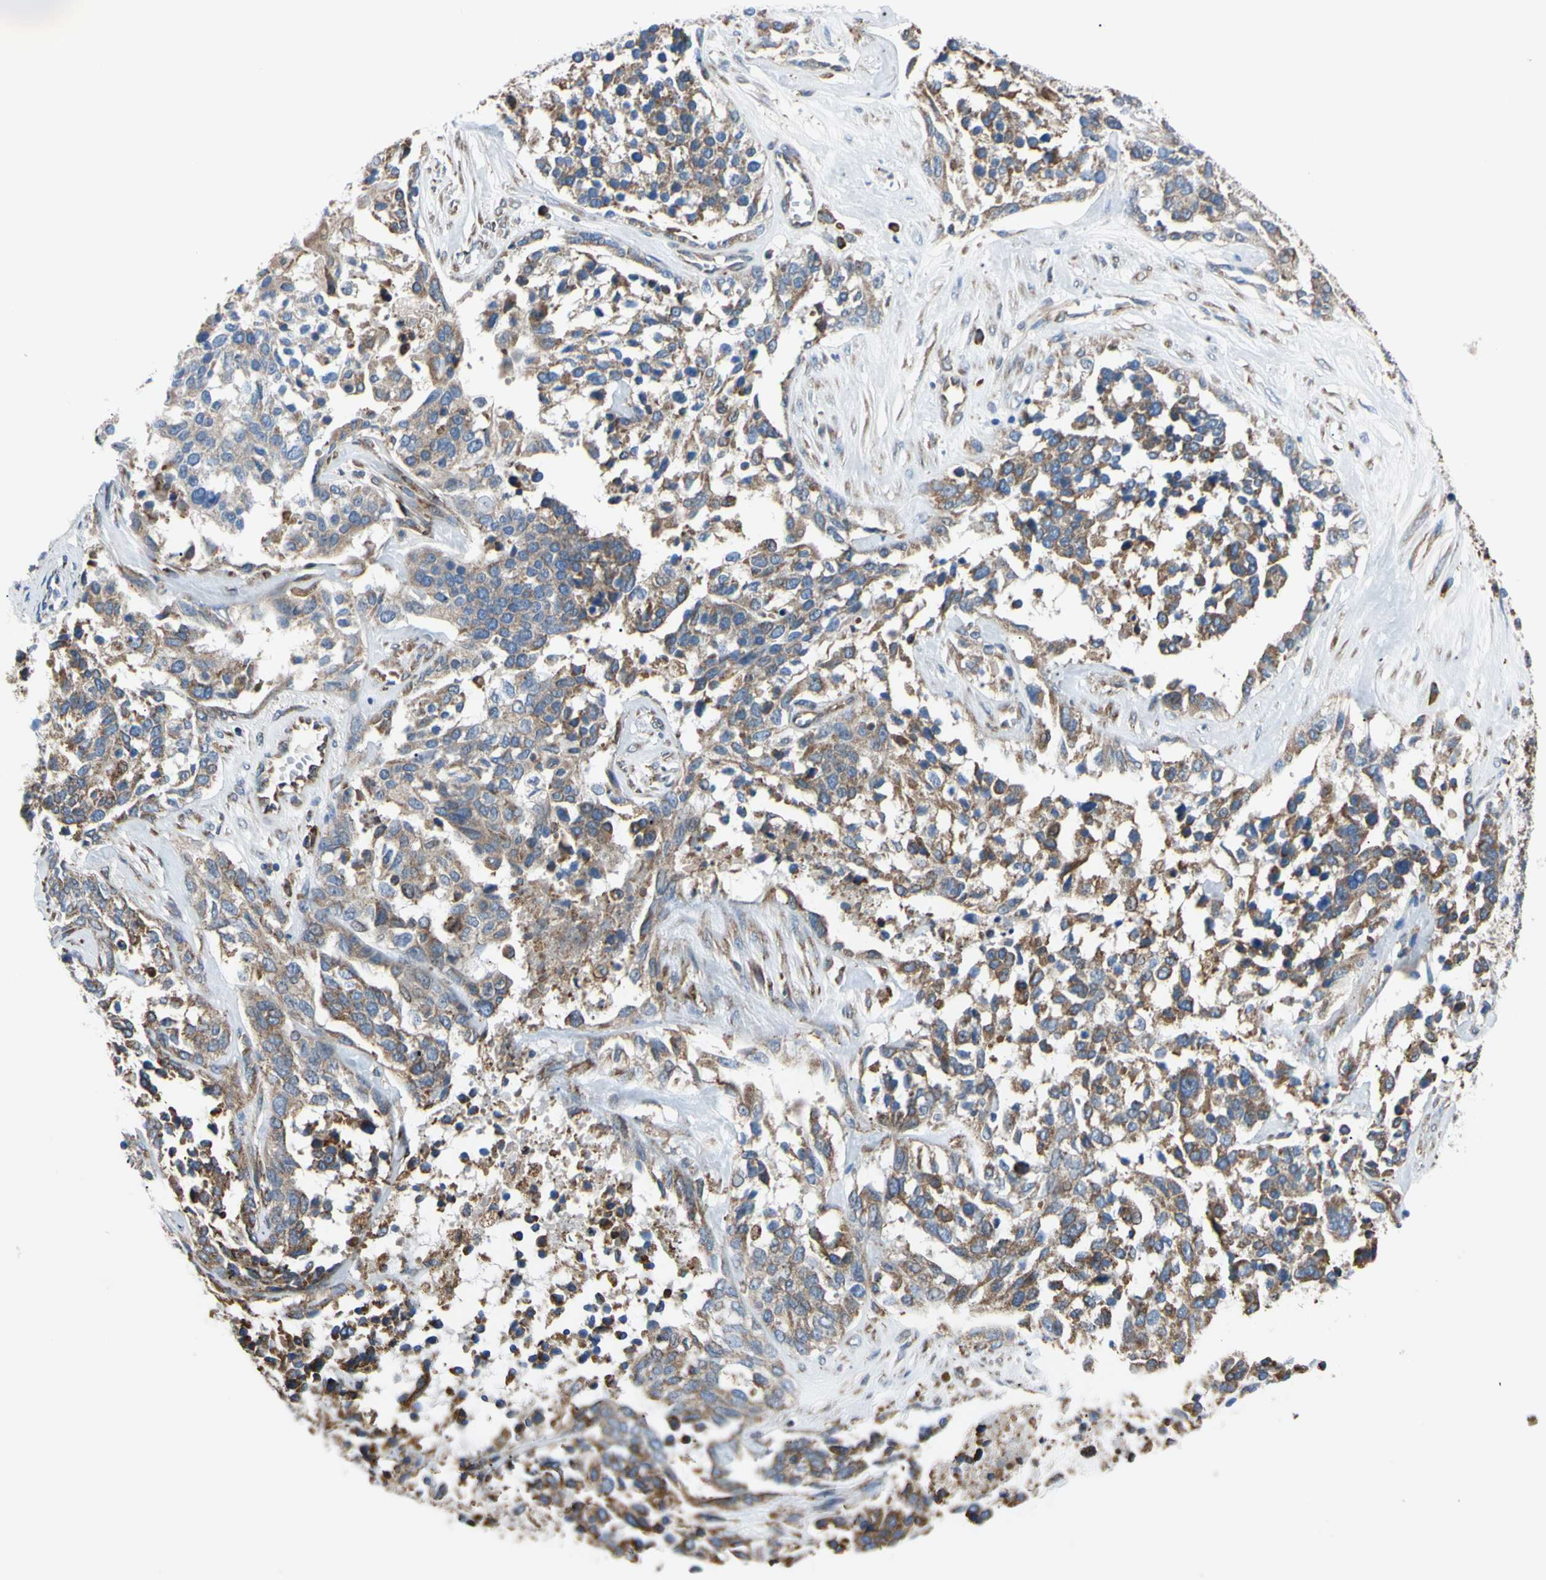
{"staining": {"intensity": "moderate", "quantity": ">75%", "location": "cytoplasmic/membranous"}, "tissue": "ovarian cancer", "cell_type": "Tumor cells", "image_type": "cancer", "snomed": [{"axis": "morphology", "description": "Cystadenocarcinoma, serous, NOS"}, {"axis": "topography", "description": "Ovary"}], "caption": "A brown stain shows moderate cytoplasmic/membranous expression of a protein in ovarian cancer tumor cells.", "gene": "BMF", "patient": {"sex": "female", "age": 44}}